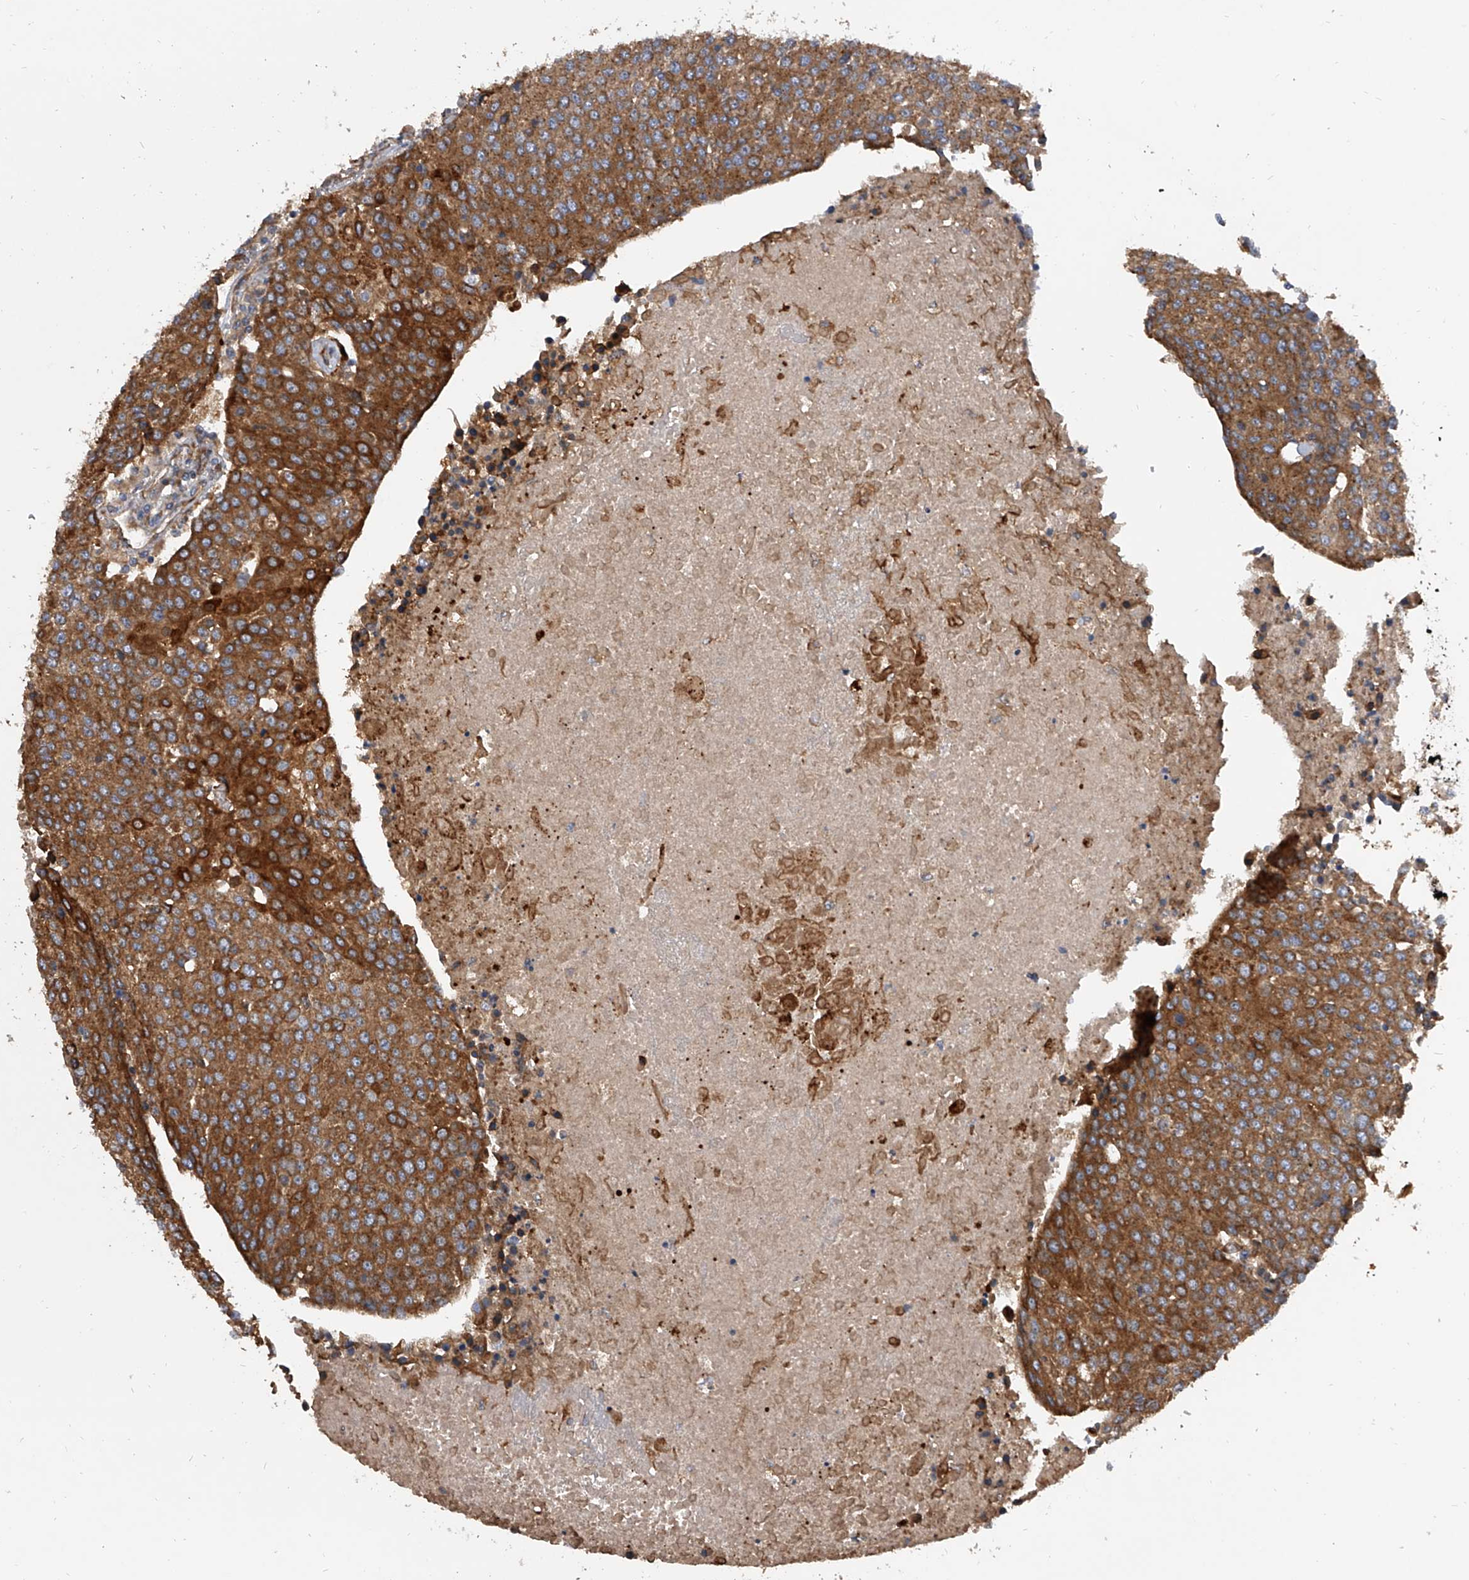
{"staining": {"intensity": "strong", "quantity": ">75%", "location": "cytoplasmic/membranous"}, "tissue": "urothelial cancer", "cell_type": "Tumor cells", "image_type": "cancer", "snomed": [{"axis": "morphology", "description": "Urothelial carcinoma, High grade"}, {"axis": "topography", "description": "Urinary bladder"}], "caption": "Immunohistochemistry (IHC) histopathology image of neoplastic tissue: high-grade urothelial carcinoma stained using immunohistochemistry displays high levels of strong protein expression localized specifically in the cytoplasmic/membranous of tumor cells, appearing as a cytoplasmic/membranous brown color.", "gene": "EXOC4", "patient": {"sex": "female", "age": 85}}